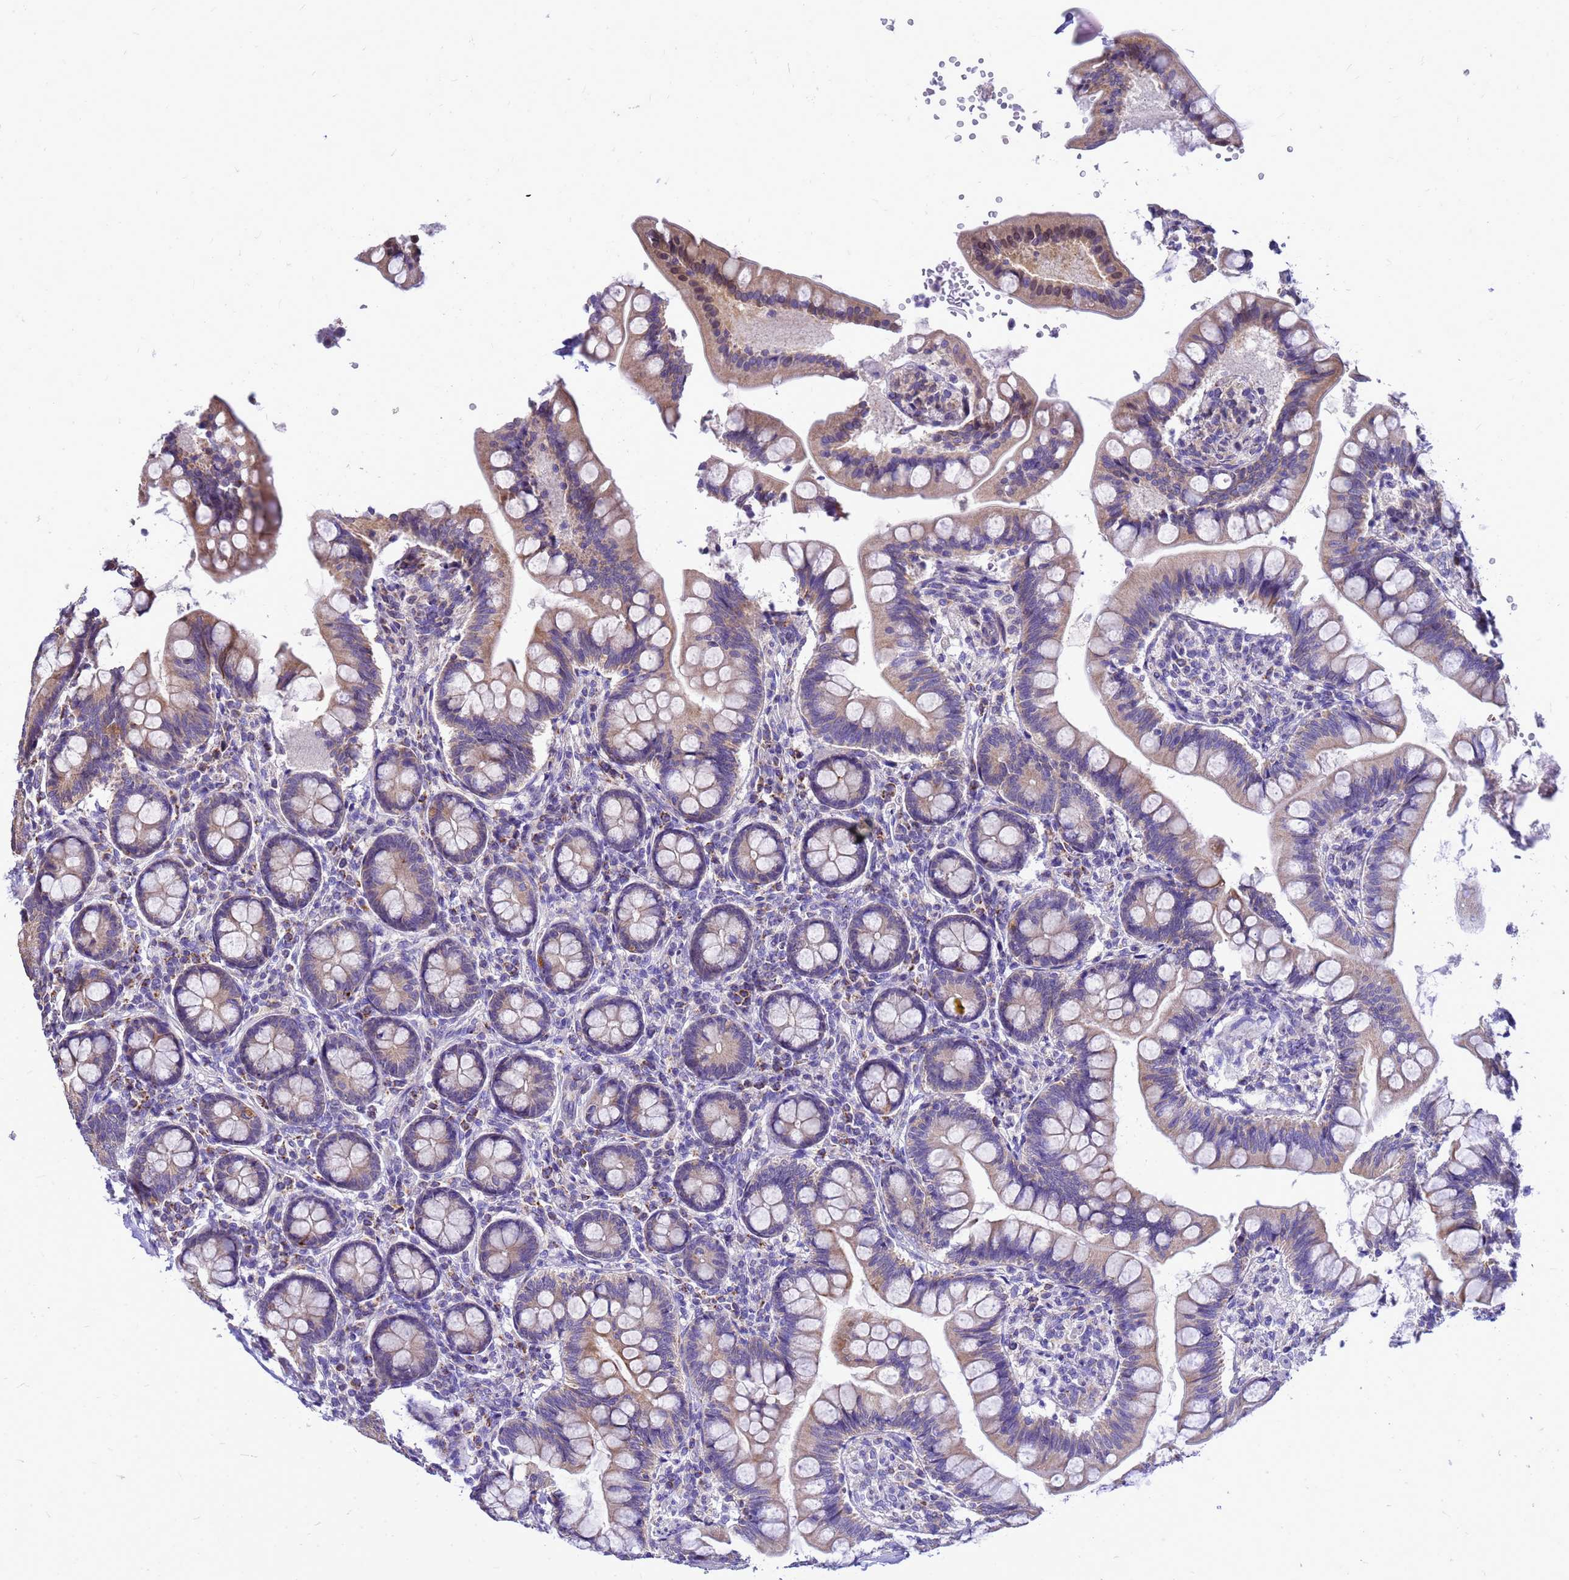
{"staining": {"intensity": "weak", "quantity": ">75%", "location": "cytoplasmic/membranous"}, "tissue": "small intestine", "cell_type": "Glandular cells", "image_type": "normal", "snomed": [{"axis": "morphology", "description": "Normal tissue, NOS"}, {"axis": "topography", "description": "Small intestine"}], "caption": "This is a micrograph of IHC staining of normal small intestine, which shows weak staining in the cytoplasmic/membranous of glandular cells.", "gene": "CMC4", "patient": {"sex": "male", "age": 7}}